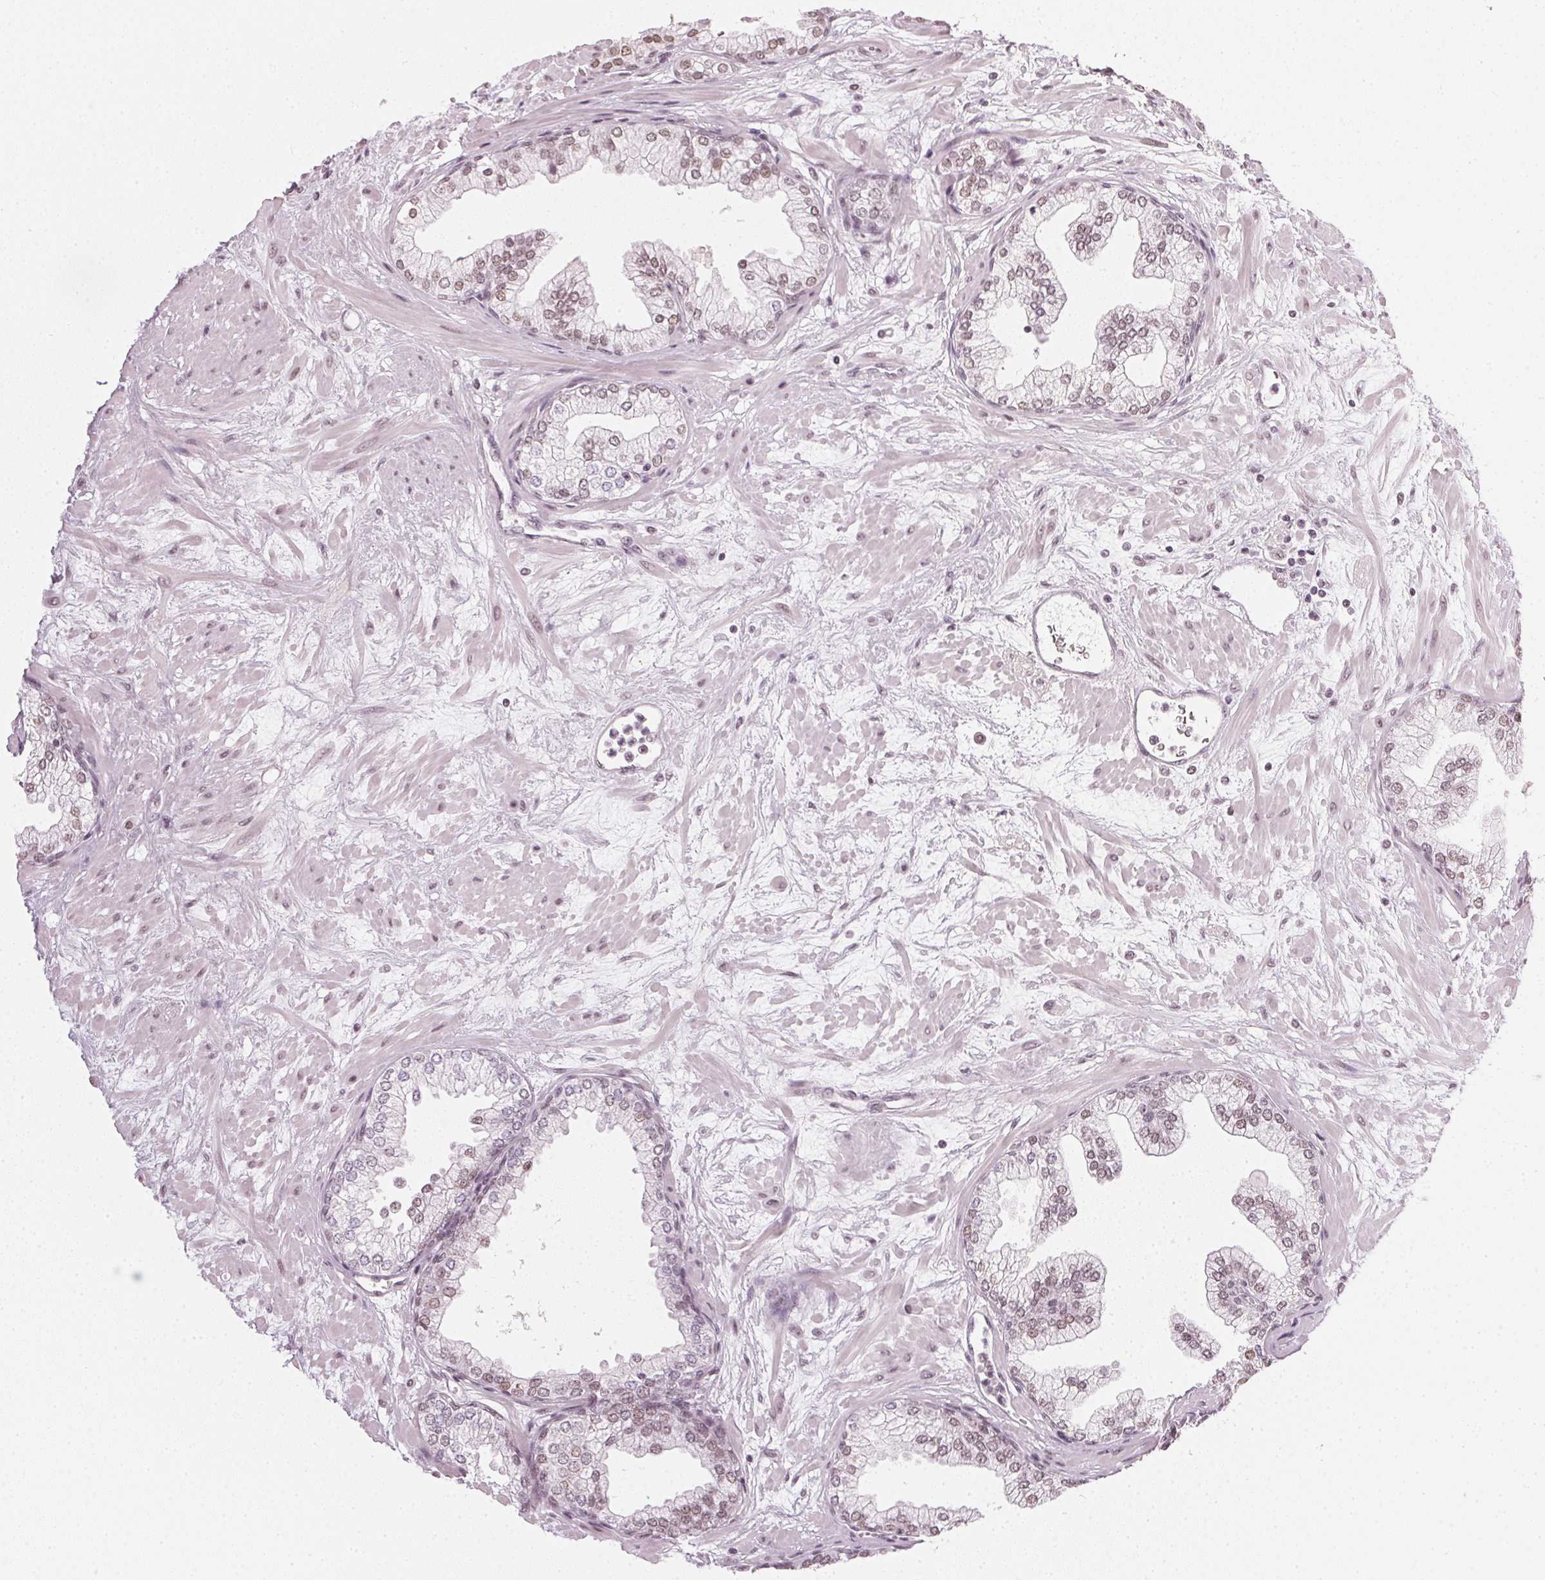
{"staining": {"intensity": "weak", "quantity": "25%-75%", "location": "nuclear"}, "tissue": "prostate", "cell_type": "Glandular cells", "image_type": "normal", "snomed": [{"axis": "morphology", "description": "Normal tissue, NOS"}, {"axis": "topography", "description": "Prostate"}, {"axis": "topography", "description": "Peripheral nerve tissue"}], "caption": "Immunohistochemical staining of unremarkable prostate shows weak nuclear protein positivity in approximately 25%-75% of glandular cells.", "gene": "DNAJC6", "patient": {"sex": "male", "age": 61}}